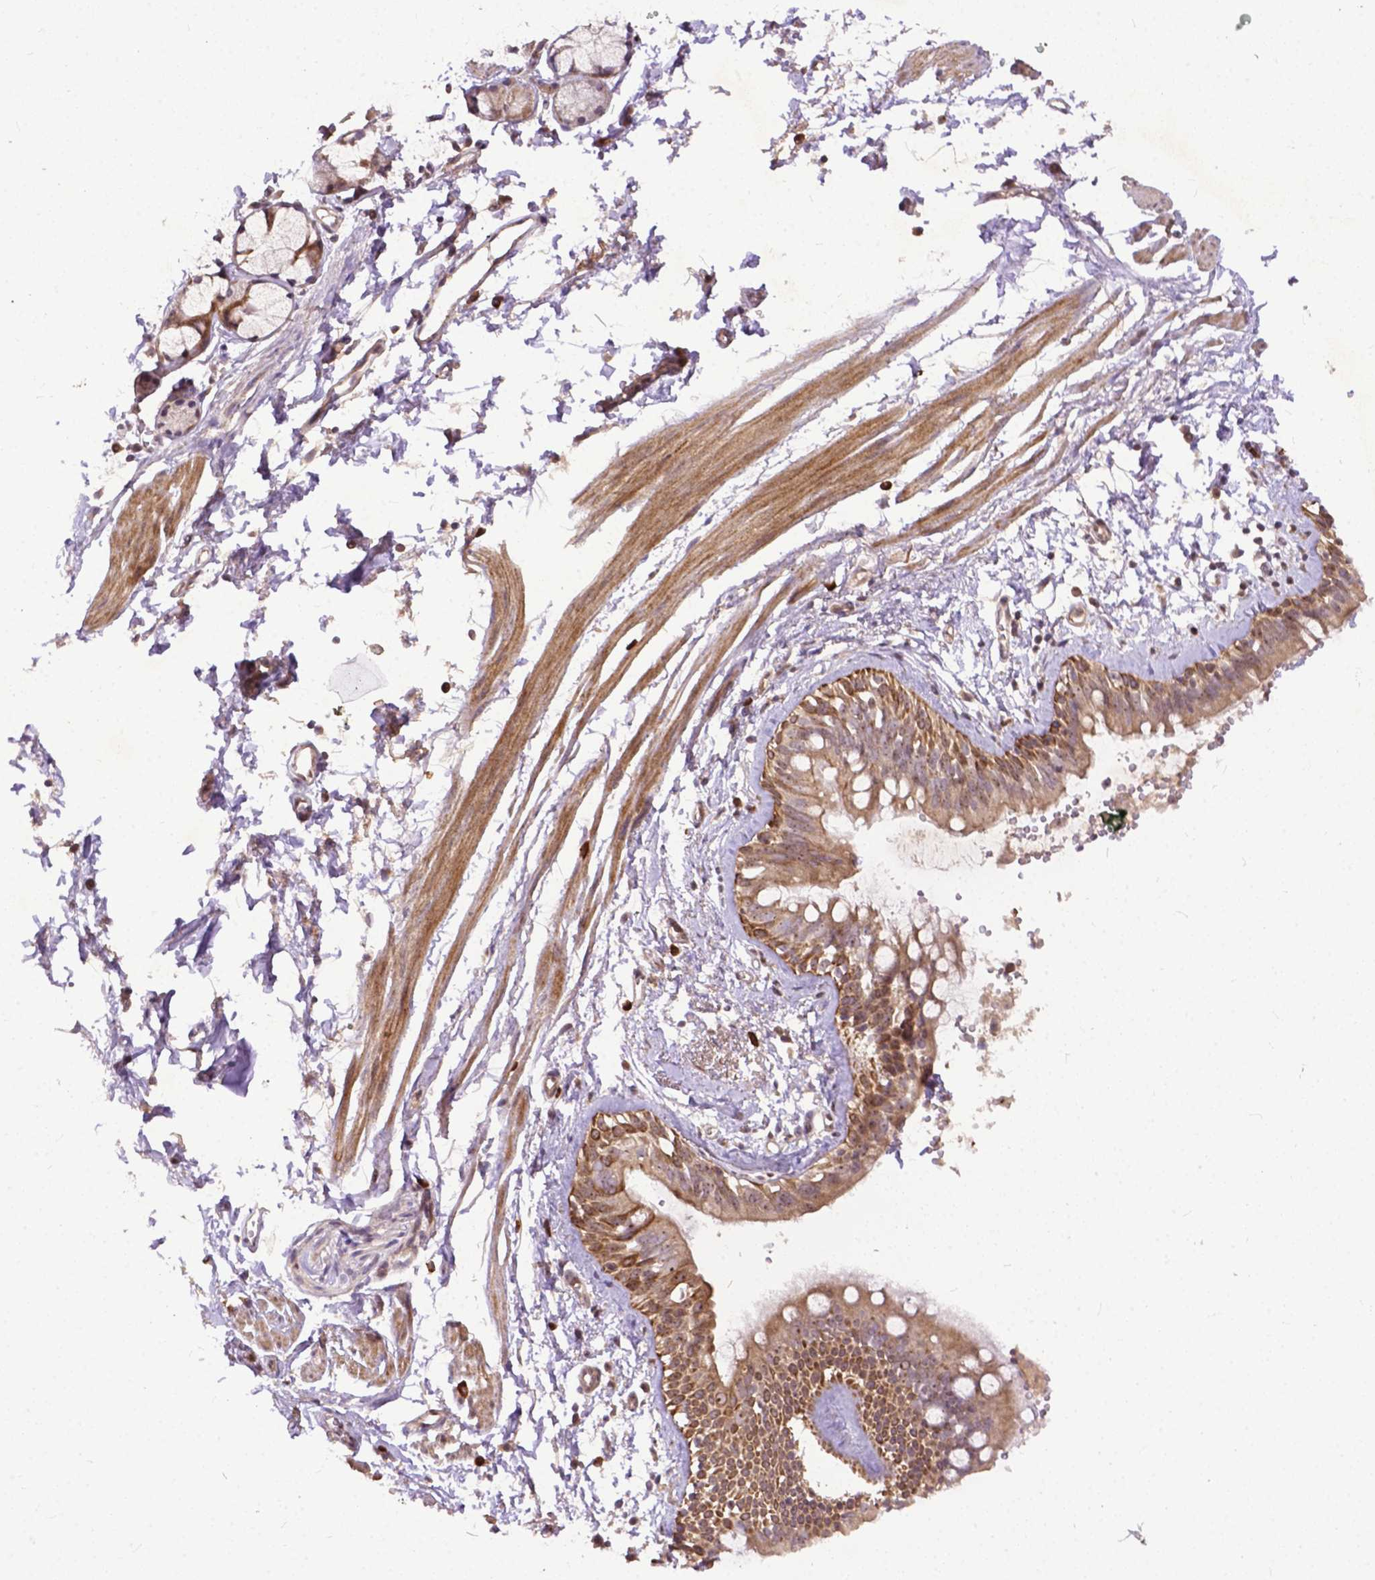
{"staining": {"intensity": "moderate", "quantity": "25%-75%", "location": "cytoplasmic/membranous"}, "tissue": "bronchus", "cell_type": "Respiratory epithelial cells", "image_type": "normal", "snomed": [{"axis": "morphology", "description": "Normal tissue, NOS"}, {"axis": "topography", "description": "Cartilage tissue"}, {"axis": "topography", "description": "Bronchus"}], "caption": "Immunohistochemistry (IHC) of benign human bronchus exhibits medium levels of moderate cytoplasmic/membranous positivity in about 25%-75% of respiratory epithelial cells.", "gene": "PARP3", "patient": {"sex": "female", "age": 59}}